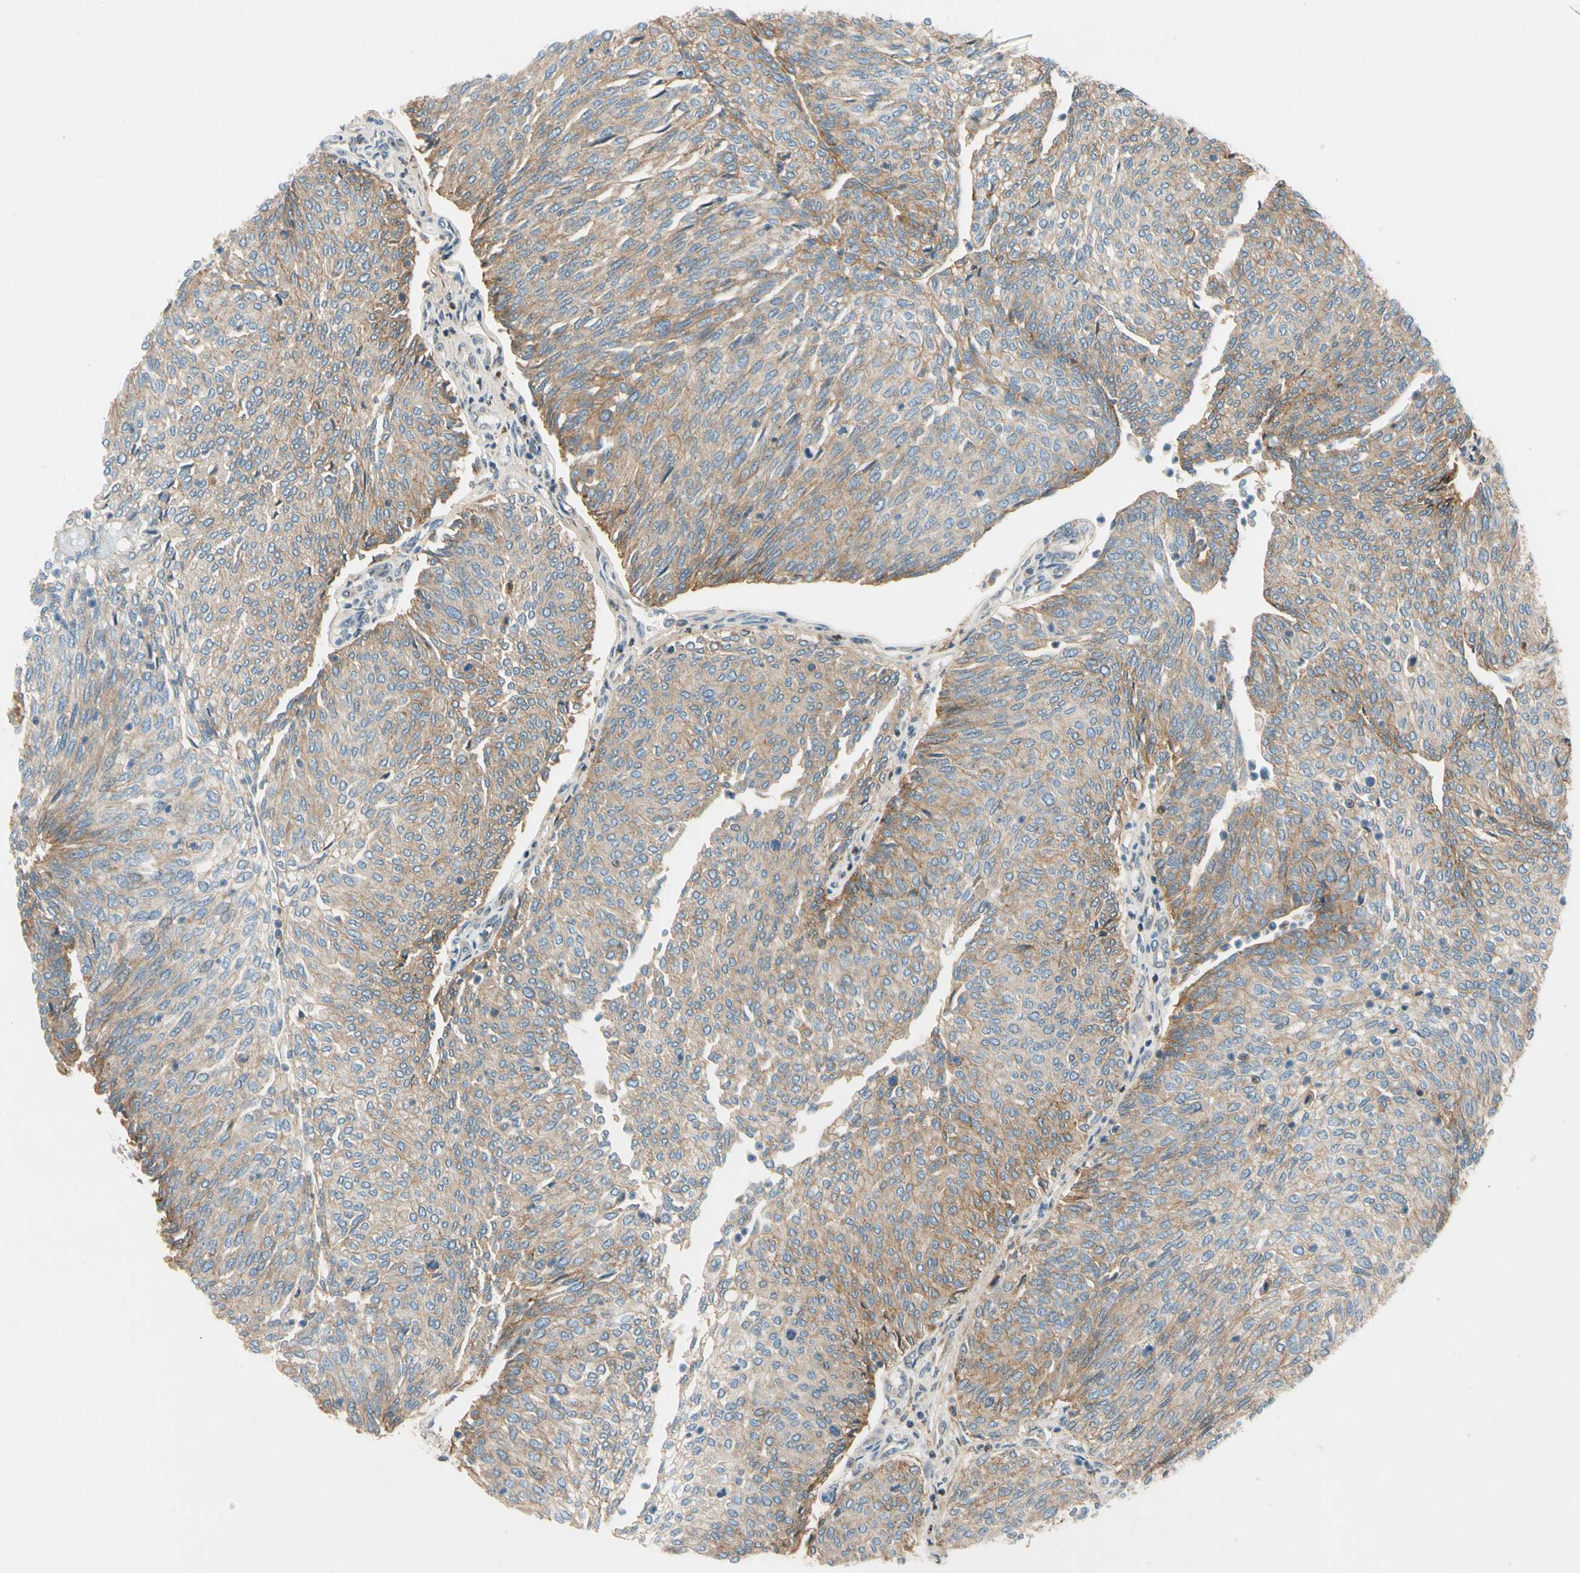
{"staining": {"intensity": "weak", "quantity": ">75%", "location": "cytoplasmic/membranous"}, "tissue": "urothelial cancer", "cell_type": "Tumor cells", "image_type": "cancer", "snomed": [{"axis": "morphology", "description": "Urothelial carcinoma, Low grade"}, {"axis": "topography", "description": "Urinary bladder"}], "caption": "The histopathology image exhibits staining of urothelial cancer, revealing weak cytoplasmic/membranous protein staining (brown color) within tumor cells.", "gene": "MST1R", "patient": {"sex": "female", "age": 79}}